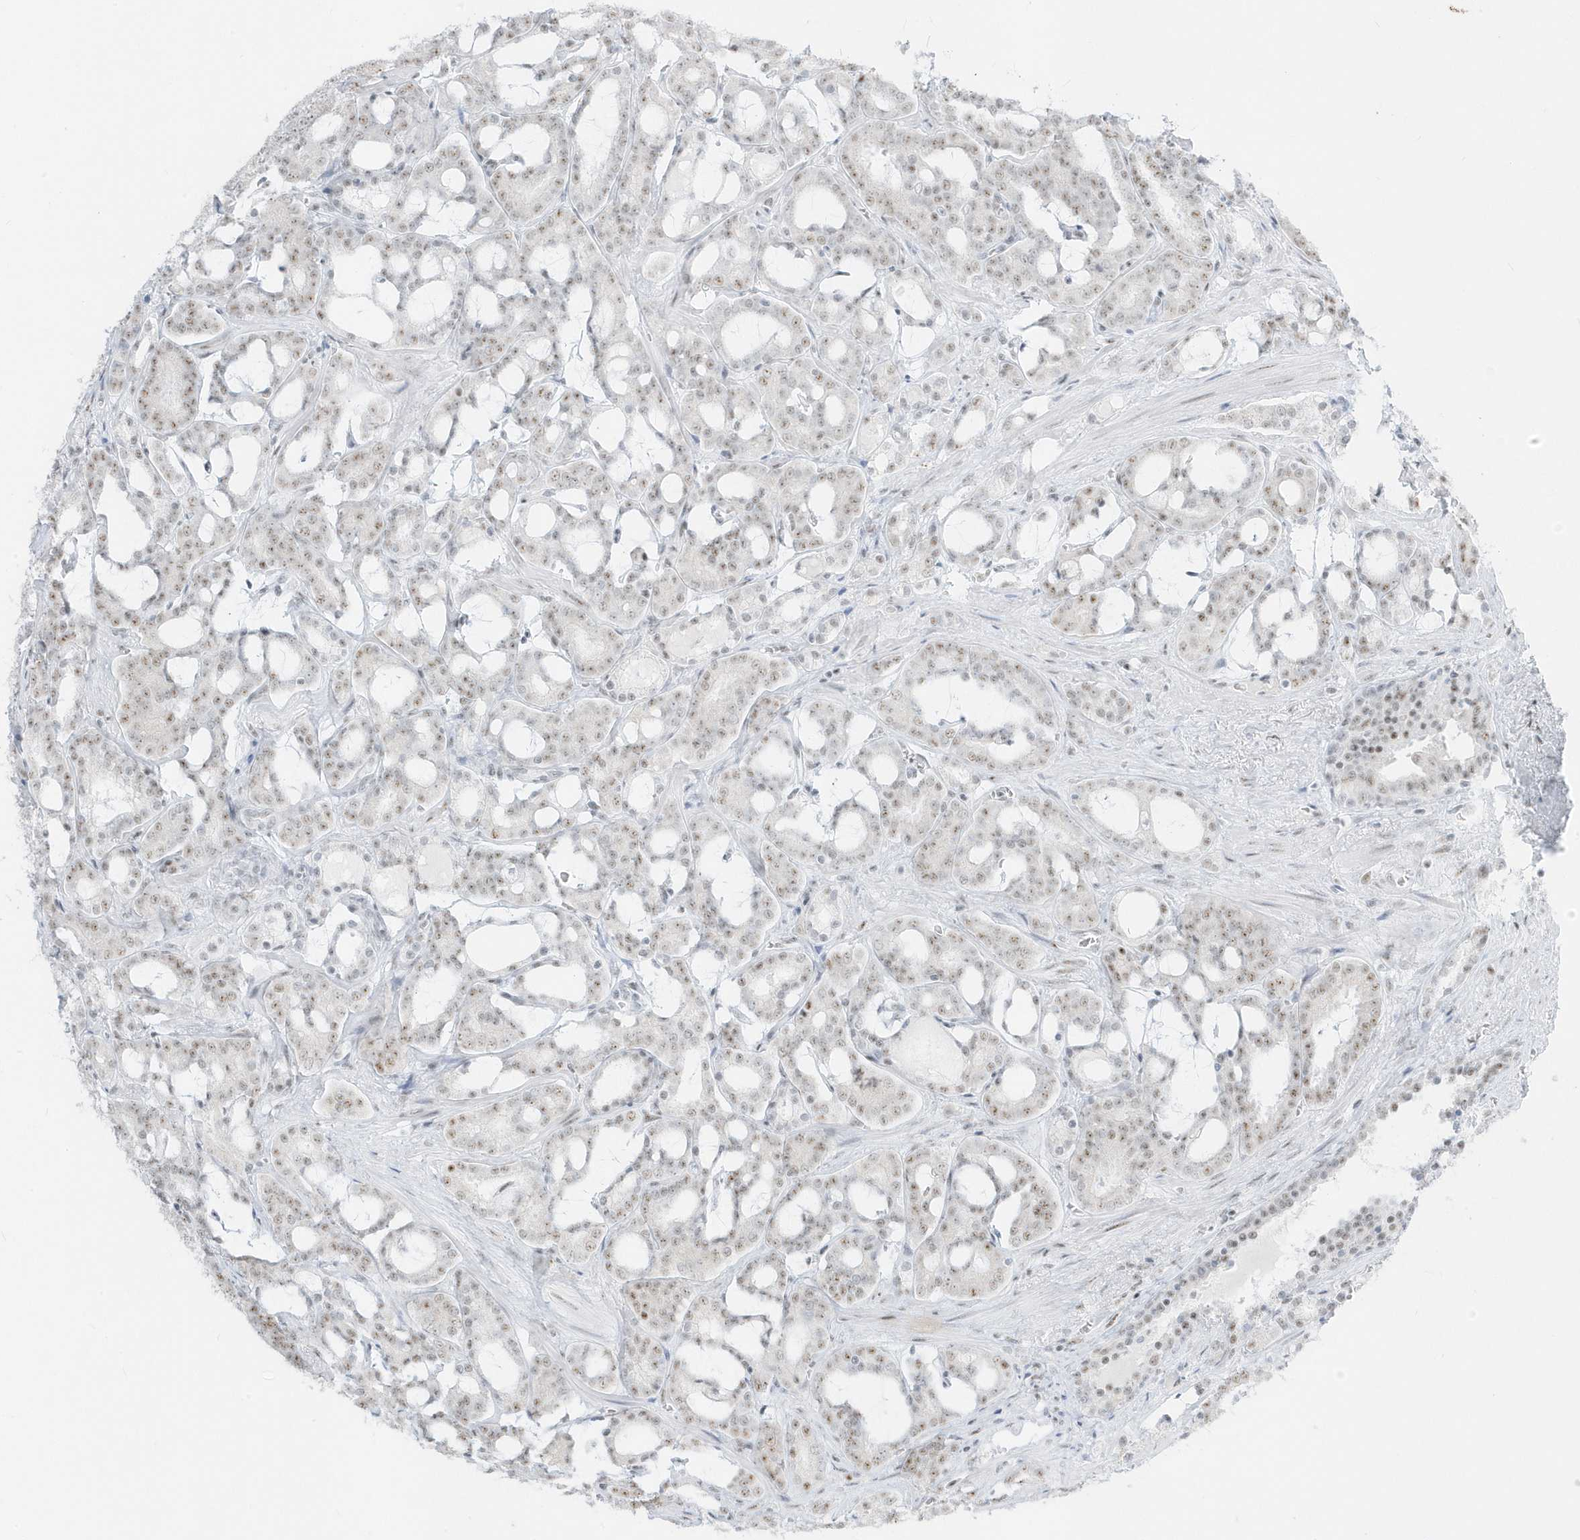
{"staining": {"intensity": "weak", "quantity": ">75%", "location": "nuclear"}, "tissue": "prostate cancer", "cell_type": "Tumor cells", "image_type": "cancer", "snomed": [{"axis": "morphology", "description": "Adenocarcinoma, High grade"}, {"axis": "topography", "description": "Prostate and seminal vesicle, NOS"}], "caption": "High-power microscopy captured an immunohistochemistry histopathology image of high-grade adenocarcinoma (prostate), revealing weak nuclear positivity in approximately >75% of tumor cells.", "gene": "PLEKHN1", "patient": {"sex": "male", "age": 67}}